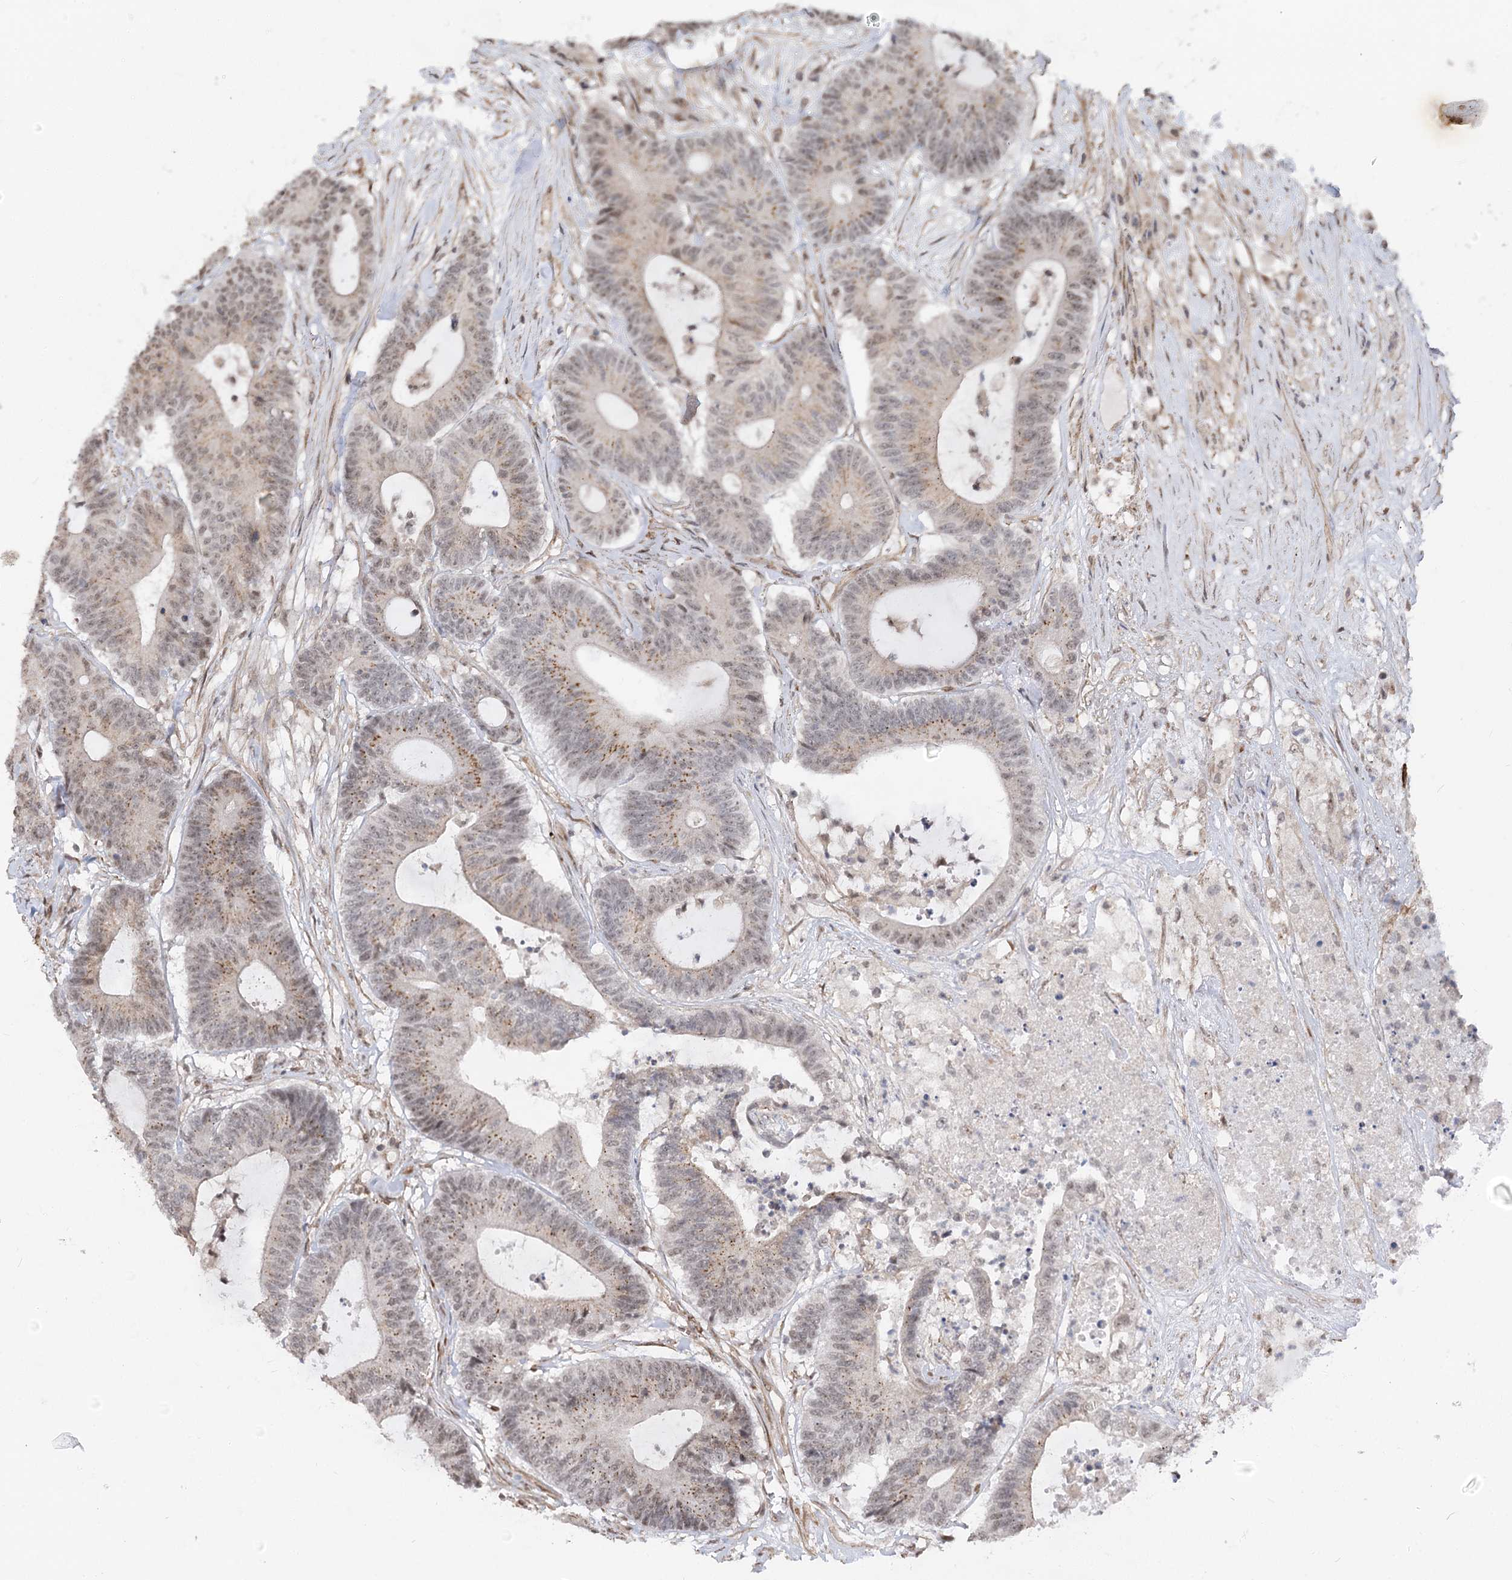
{"staining": {"intensity": "moderate", "quantity": "25%-75%", "location": "cytoplasmic/membranous,nuclear"}, "tissue": "colorectal cancer", "cell_type": "Tumor cells", "image_type": "cancer", "snomed": [{"axis": "morphology", "description": "Adenocarcinoma, NOS"}, {"axis": "topography", "description": "Colon"}], "caption": "The histopathology image shows staining of colorectal adenocarcinoma, revealing moderate cytoplasmic/membranous and nuclear protein positivity (brown color) within tumor cells.", "gene": "GNL3L", "patient": {"sex": "female", "age": 84}}